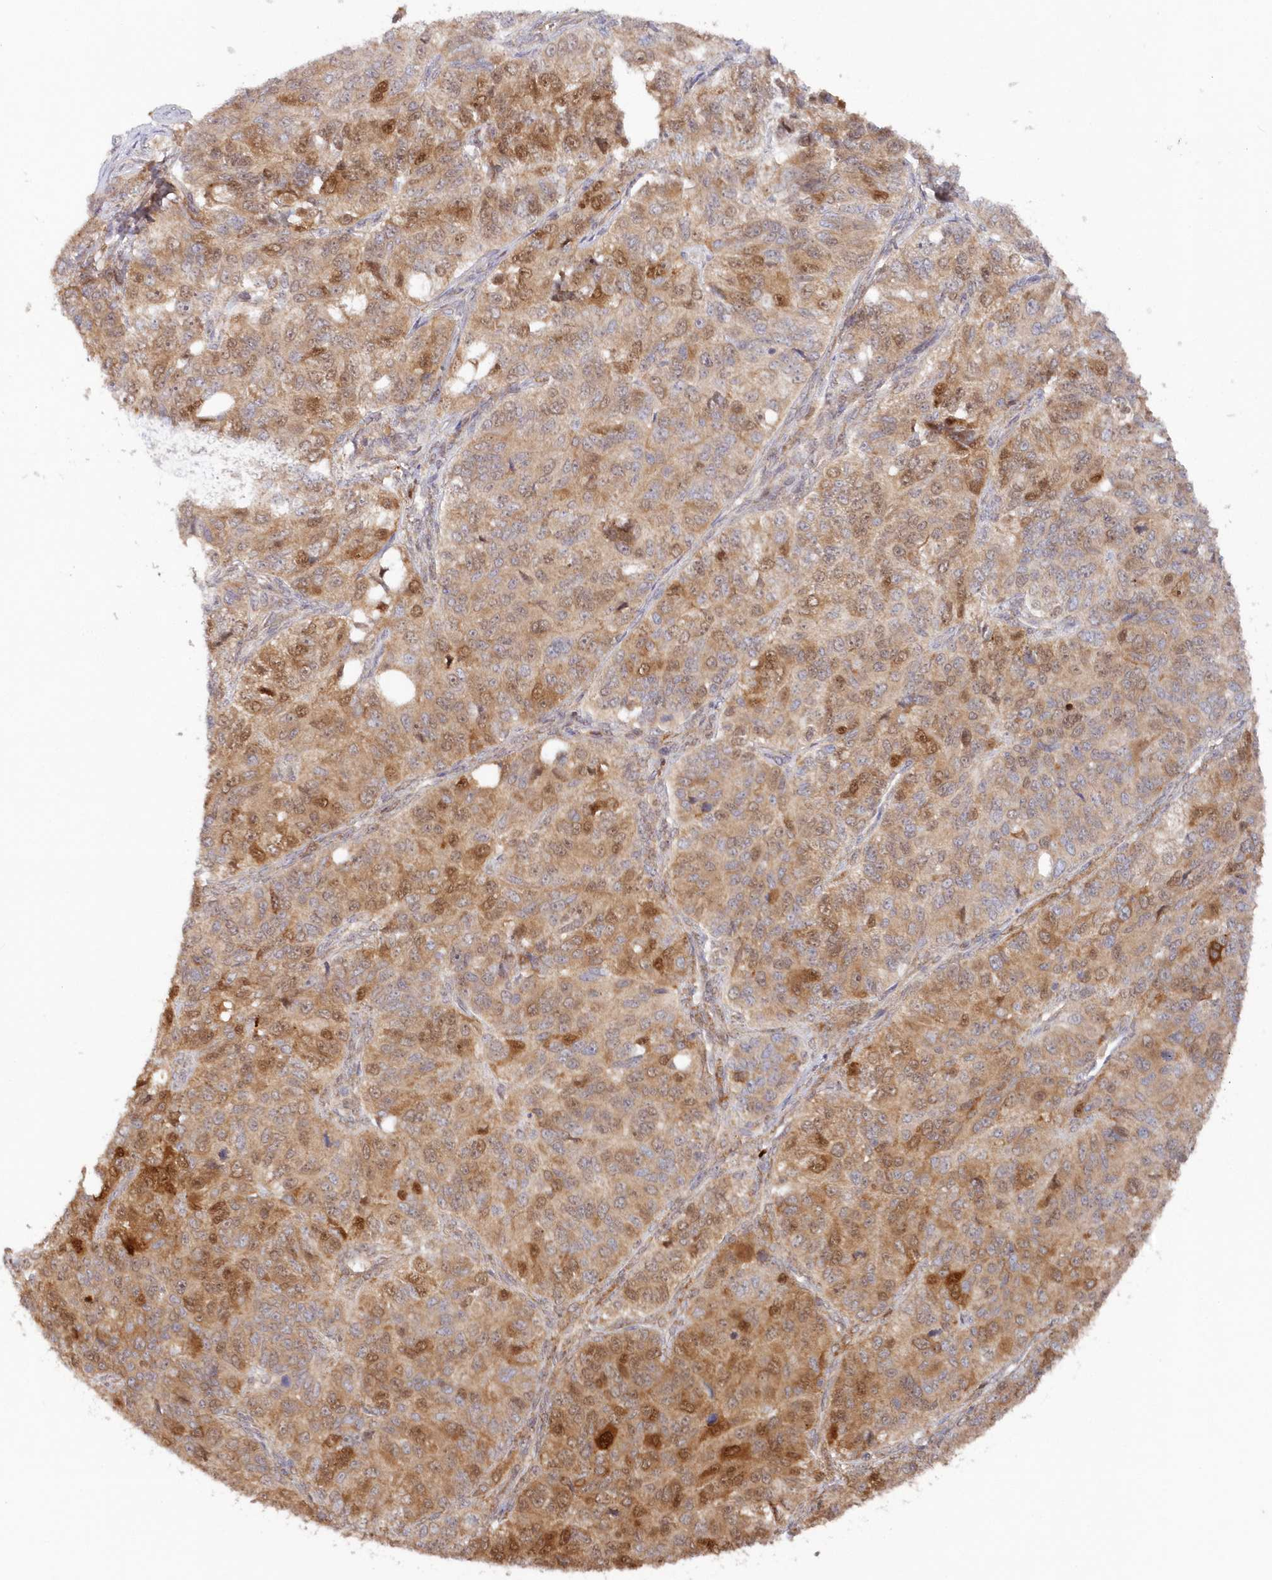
{"staining": {"intensity": "strong", "quantity": "25%-75%", "location": "cytoplasmic/membranous,nuclear"}, "tissue": "ovarian cancer", "cell_type": "Tumor cells", "image_type": "cancer", "snomed": [{"axis": "morphology", "description": "Carcinoma, endometroid"}, {"axis": "topography", "description": "Ovary"}], "caption": "Immunohistochemical staining of human ovarian cancer reveals high levels of strong cytoplasmic/membranous and nuclear protein staining in about 25%-75% of tumor cells.", "gene": "GBE1", "patient": {"sex": "female", "age": 51}}